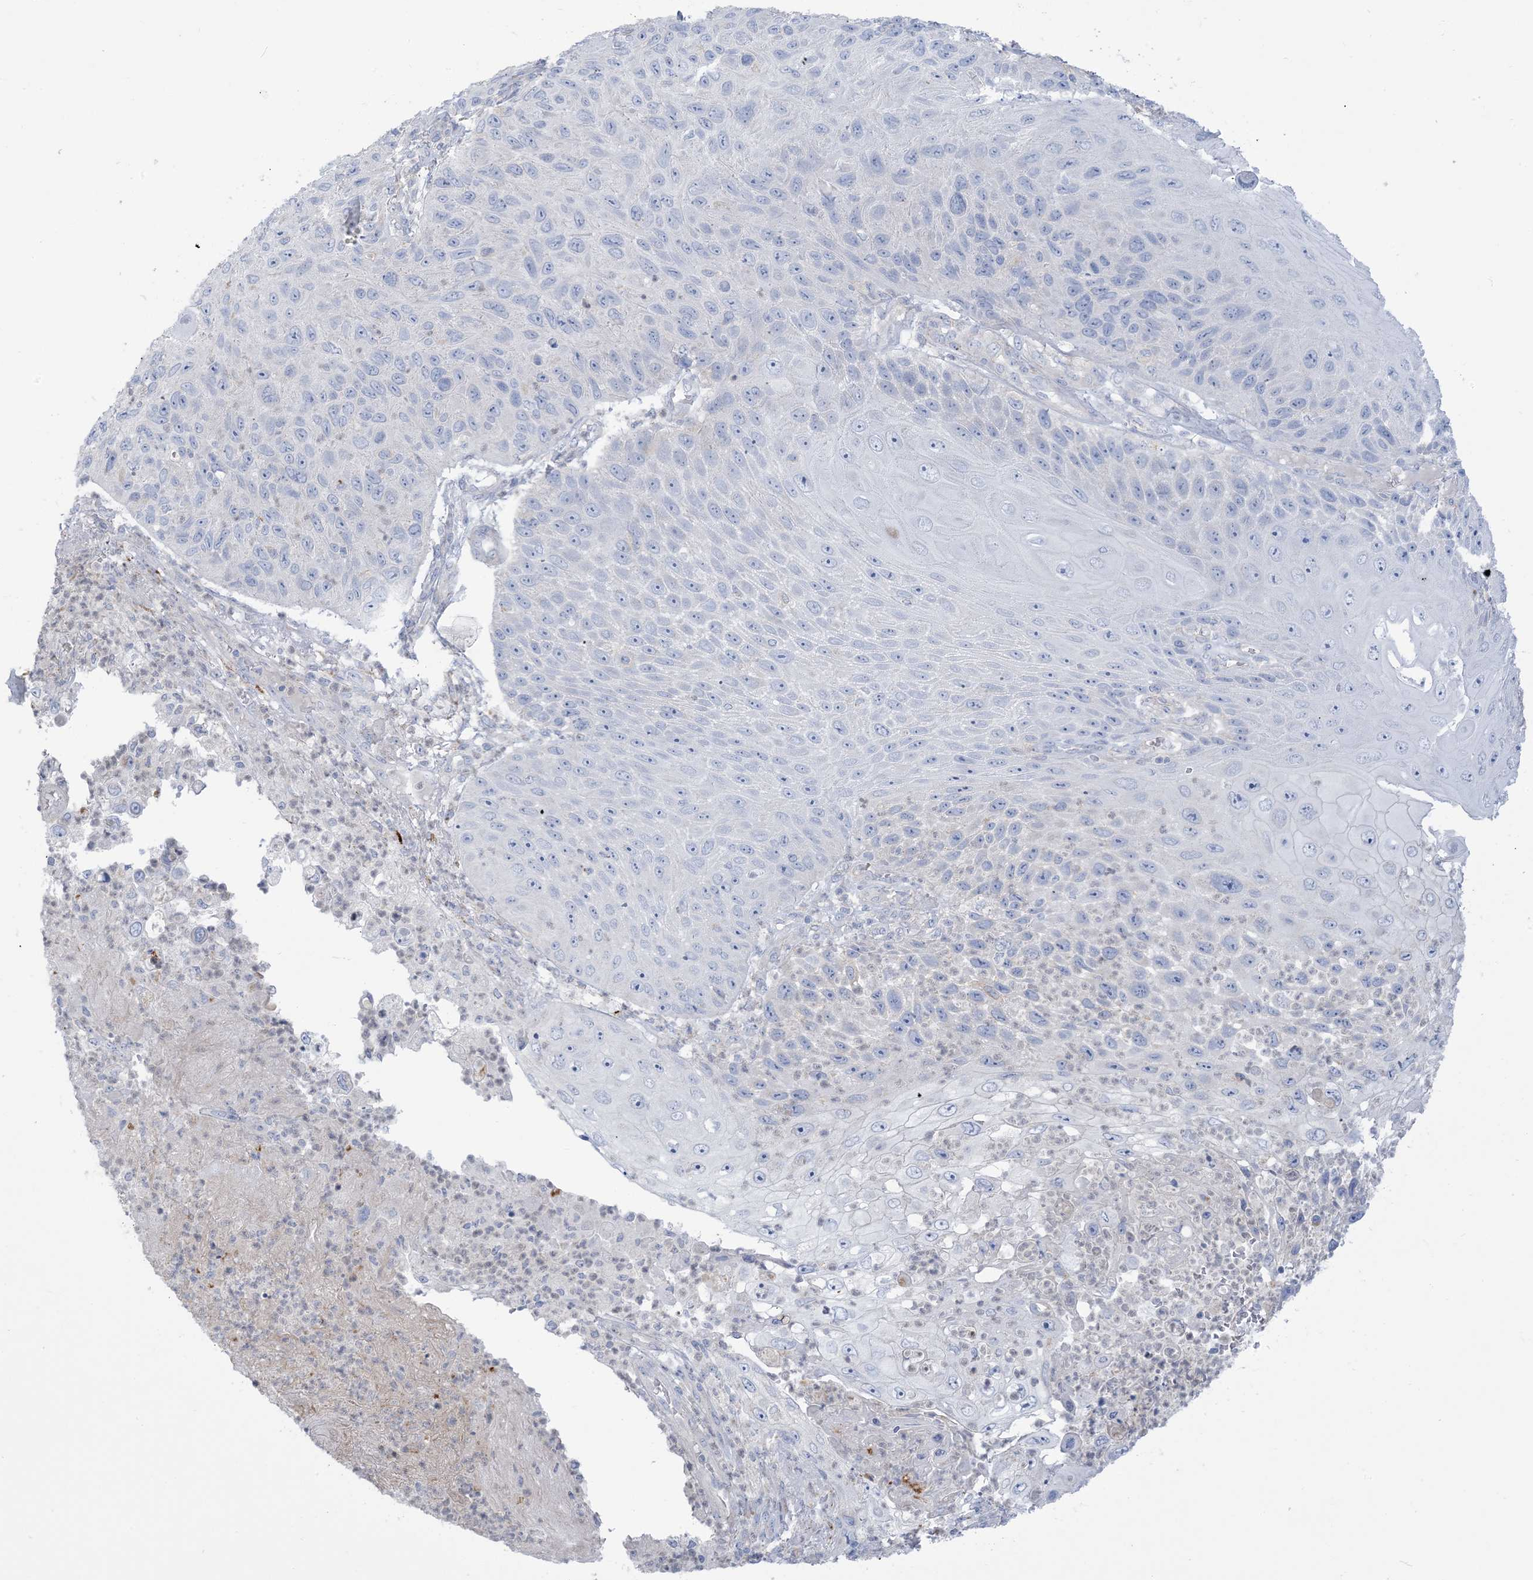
{"staining": {"intensity": "negative", "quantity": "none", "location": "none"}, "tissue": "skin cancer", "cell_type": "Tumor cells", "image_type": "cancer", "snomed": [{"axis": "morphology", "description": "Squamous cell carcinoma, NOS"}, {"axis": "topography", "description": "Skin"}], "caption": "Protein analysis of squamous cell carcinoma (skin) exhibits no significant expression in tumor cells.", "gene": "MTHFD2L", "patient": {"sex": "female", "age": 88}}